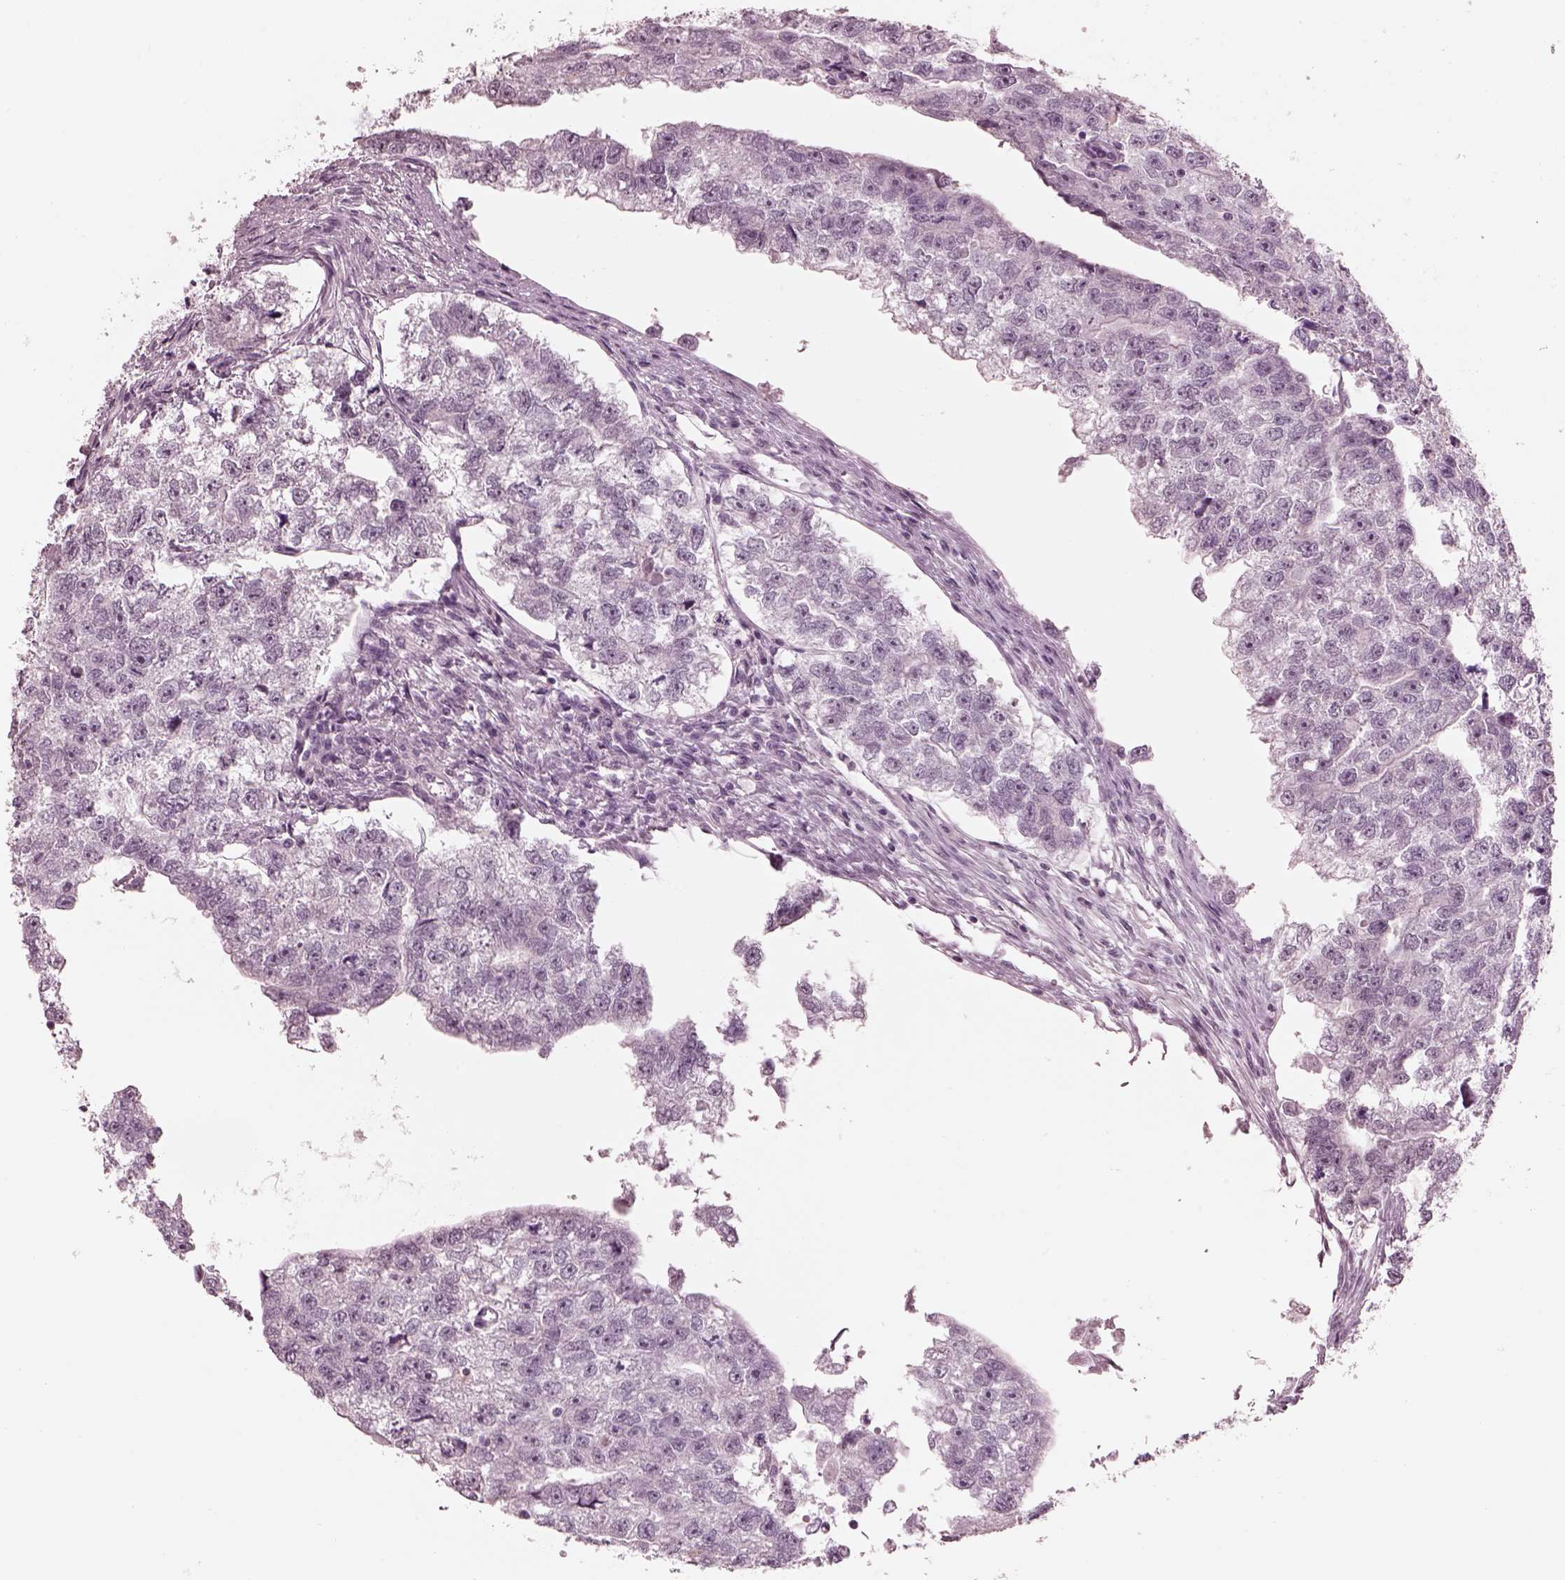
{"staining": {"intensity": "negative", "quantity": "none", "location": "none"}, "tissue": "testis cancer", "cell_type": "Tumor cells", "image_type": "cancer", "snomed": [{"axis": "morphology", "description": "Carcinoma, Embryonal, NOS"}, {"axis": "morphology", "description": "Teratoma, malignant, NOS"}, {"axis": "topography", "description": "Testis"}], "caption": "The micrograph exhibits no staining of tumor cells in testis cancer (embryonal carcinoma).", "gene": "GARIN4", "patient": {"sex": "male", "age": 44}}